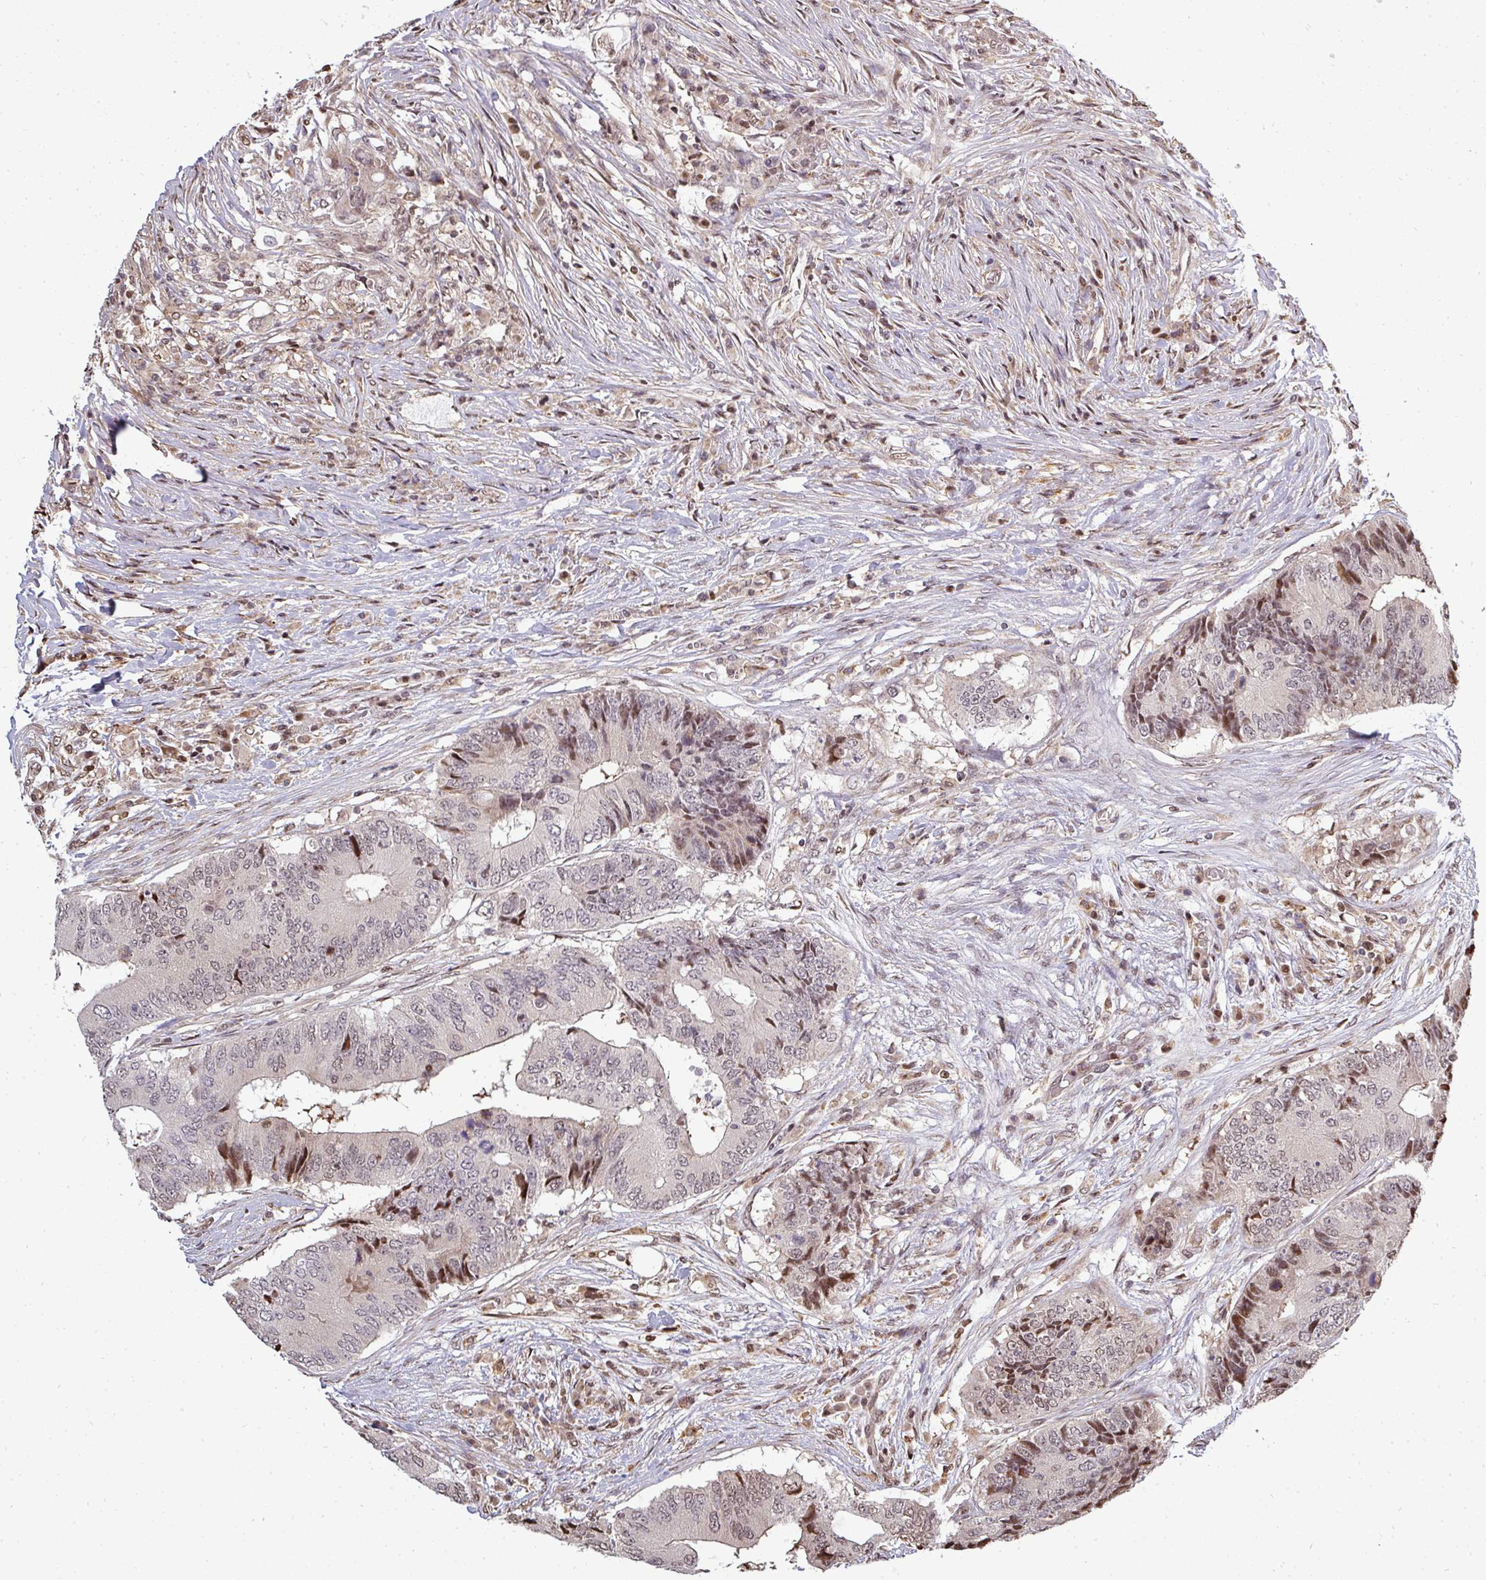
{"staining": {"intensity": "moderate", "quantity": "<25%", "location": "nuclear"}, "tissue": "colorectal cancer", "cell_type": "Tumor cells", "image_type": "cancer", "snomed": [{"axis": "morphology", "description": "Adenocarcinoma, NOS"}, {"axis": "topography", "description": "Colon"}], "caption": "DAB (3,3'-diaminobenzidine) immunohistochemical staining of colorectal adenocarcinoma displays moderate nuclear protein staining in approximately <25% of tumor cells. (Stains: DAB (3,3'-diaminobenzidine) in brown, nuclei in blue, Microscopy: brightfield microscopy at high magnification).", "gene": "PATZ1", "patient": {"sex": "male", "age": 71}}